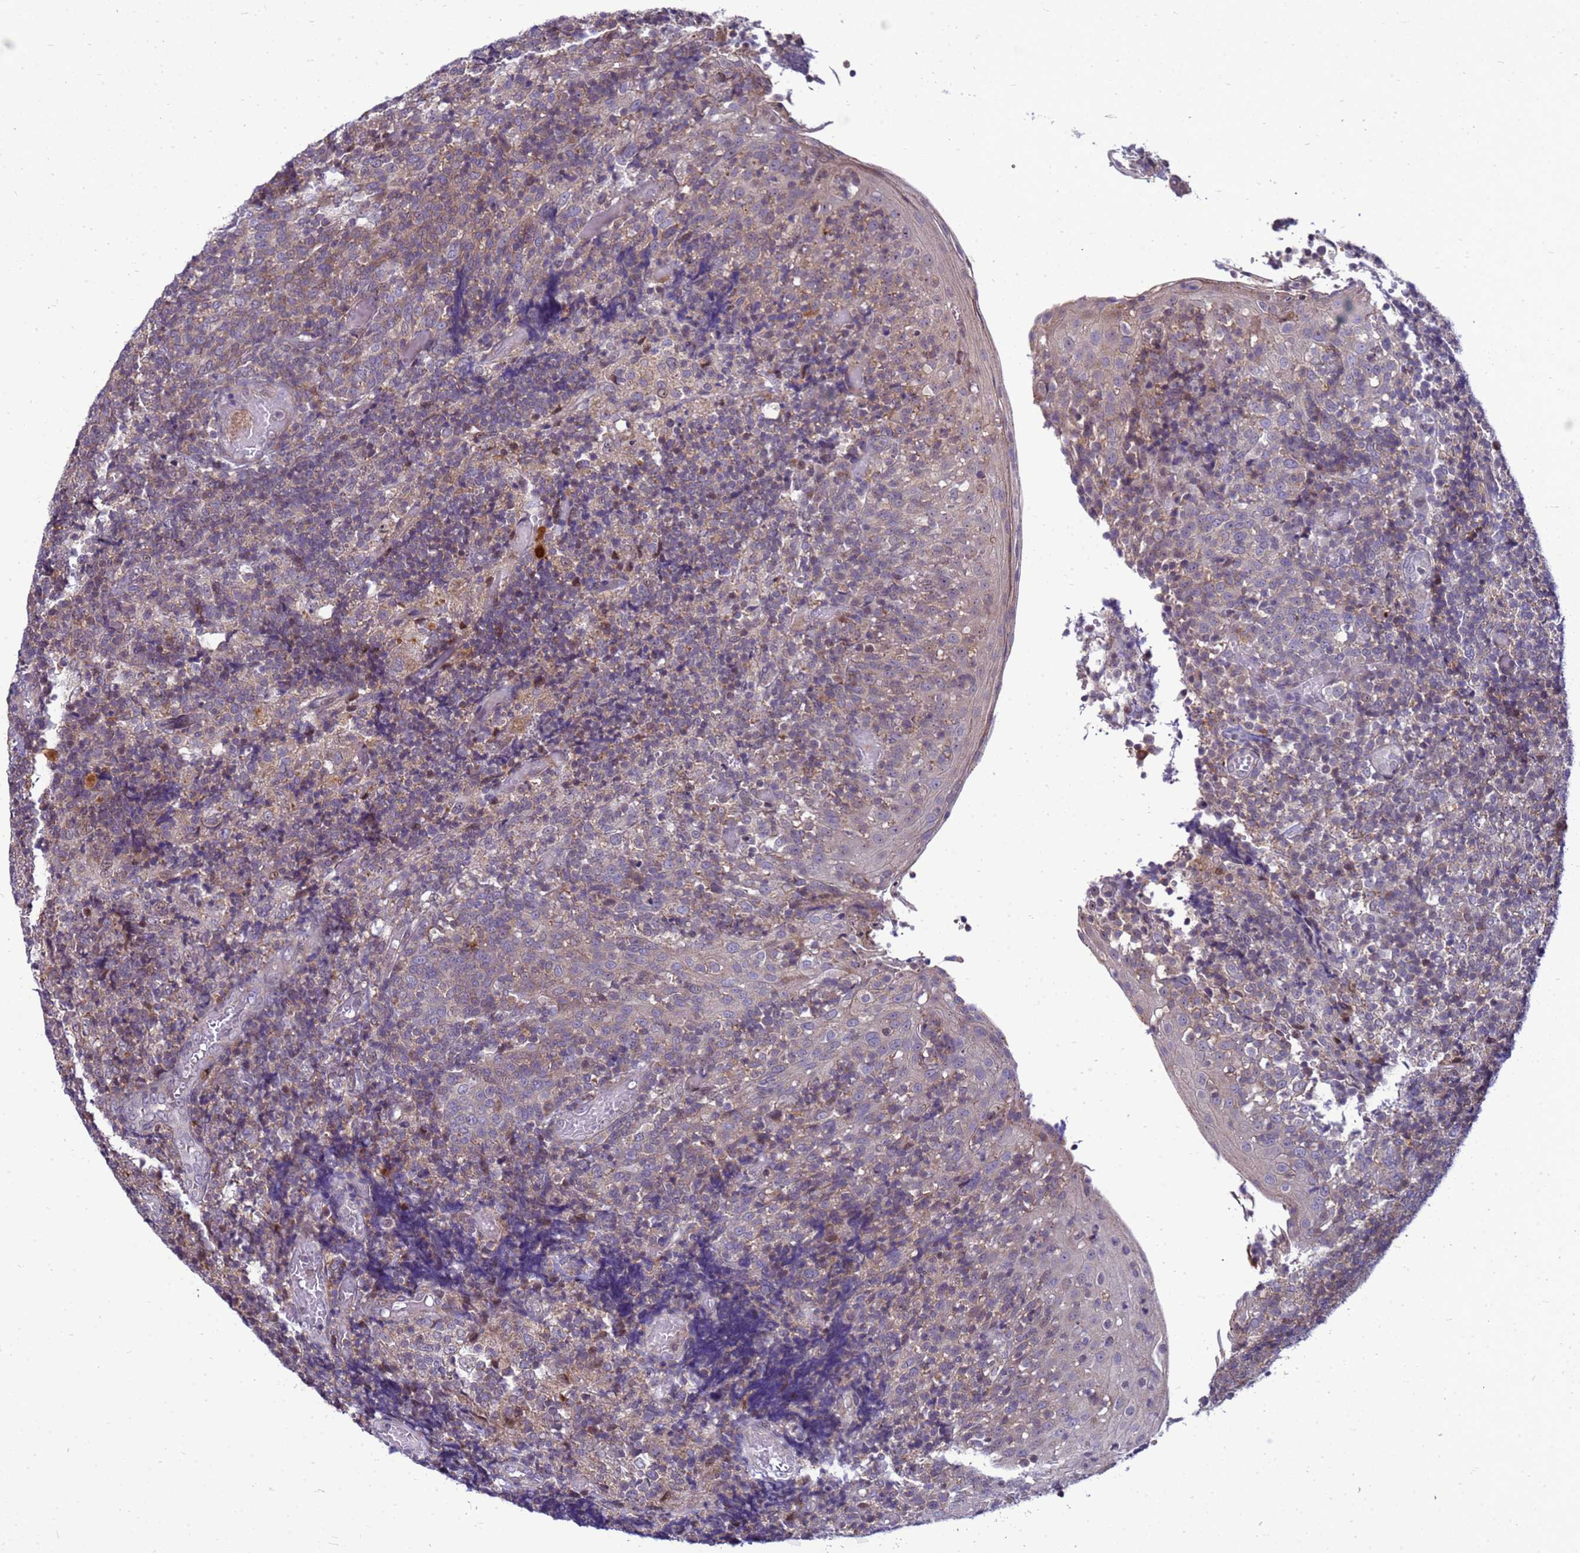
{"staining": {"intensity": "negative", "quantity": "none", "location": "none"}, "tissue": "tonsil", "cell_type": "Germinal center cells", "image_type": "normal", "snomed": [{"axis": "morphology", "description": "Normal tissue, NOS"}, {"axis": "topography", "description": "Tonsil"}], "caption": "This is a photomicrograph of immunohistochemistry staining of benign tonsil, which shows no expression in germinal center cells.", "gene": "C12orf43", "patient": {"sex": "female", "age": 19}}